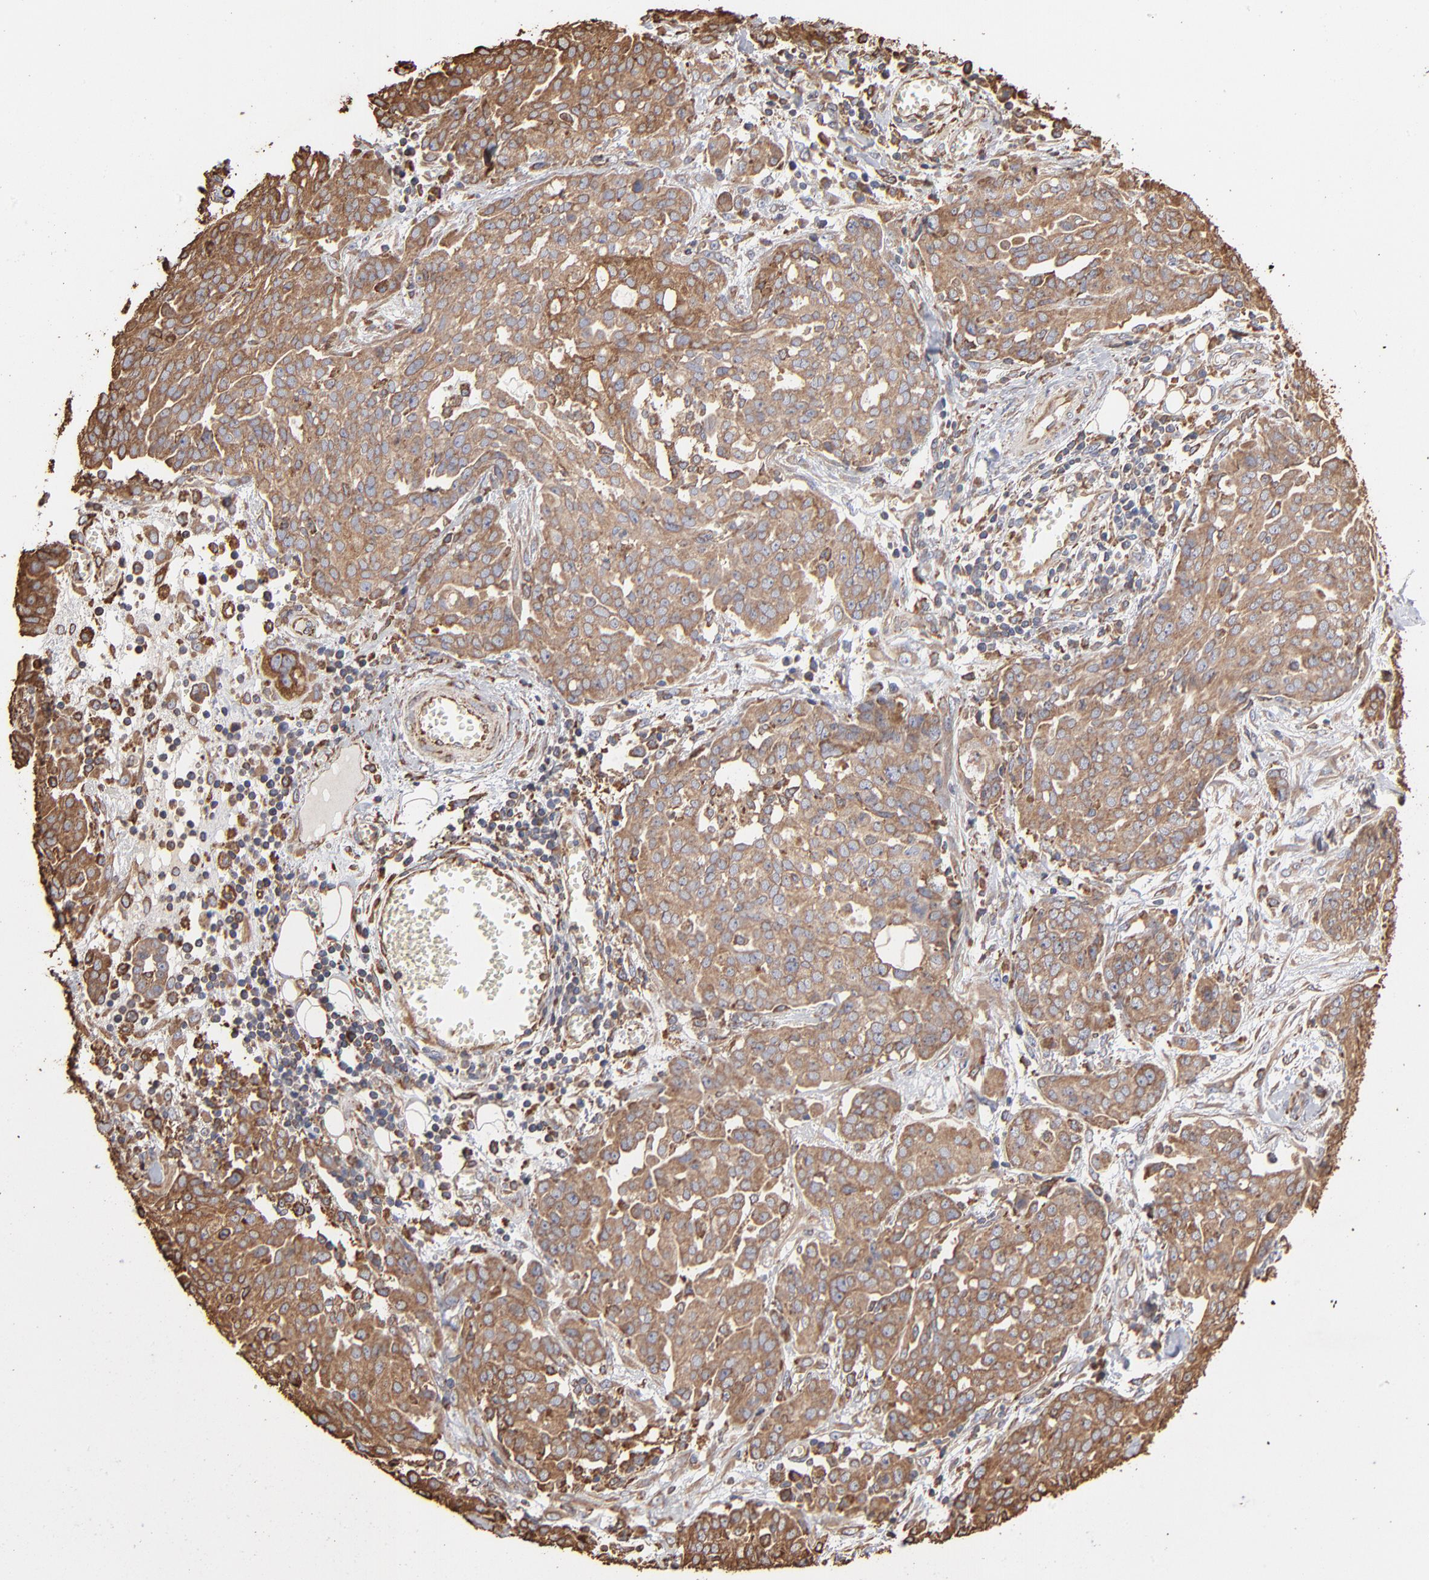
{"staining": {"intensity": "moderate", "quantity": ">75%", "location": "cytoplasmic/membranous"}, "tissue": "ovarian cancer", "cell_type": "Tumor cells", "image_type": "cancer", "snomed": [{"axis": "morphology", "description": "Cystadenocarcinoma, serous, NOS"}, {"axis": "topography", "description": "Soft tissue"}, {"axis": "topography", "description": "Ovary"}], "caption": "Immunohistochemistry of ovarian cancer (serous cystadenocarcinoma) exhibits medium levels of moderate cytoplasmic/membranous staining in about >75% of tumor cells.", "gene": "PDIA3", "patient": {"sex": "female", "age": 57}}